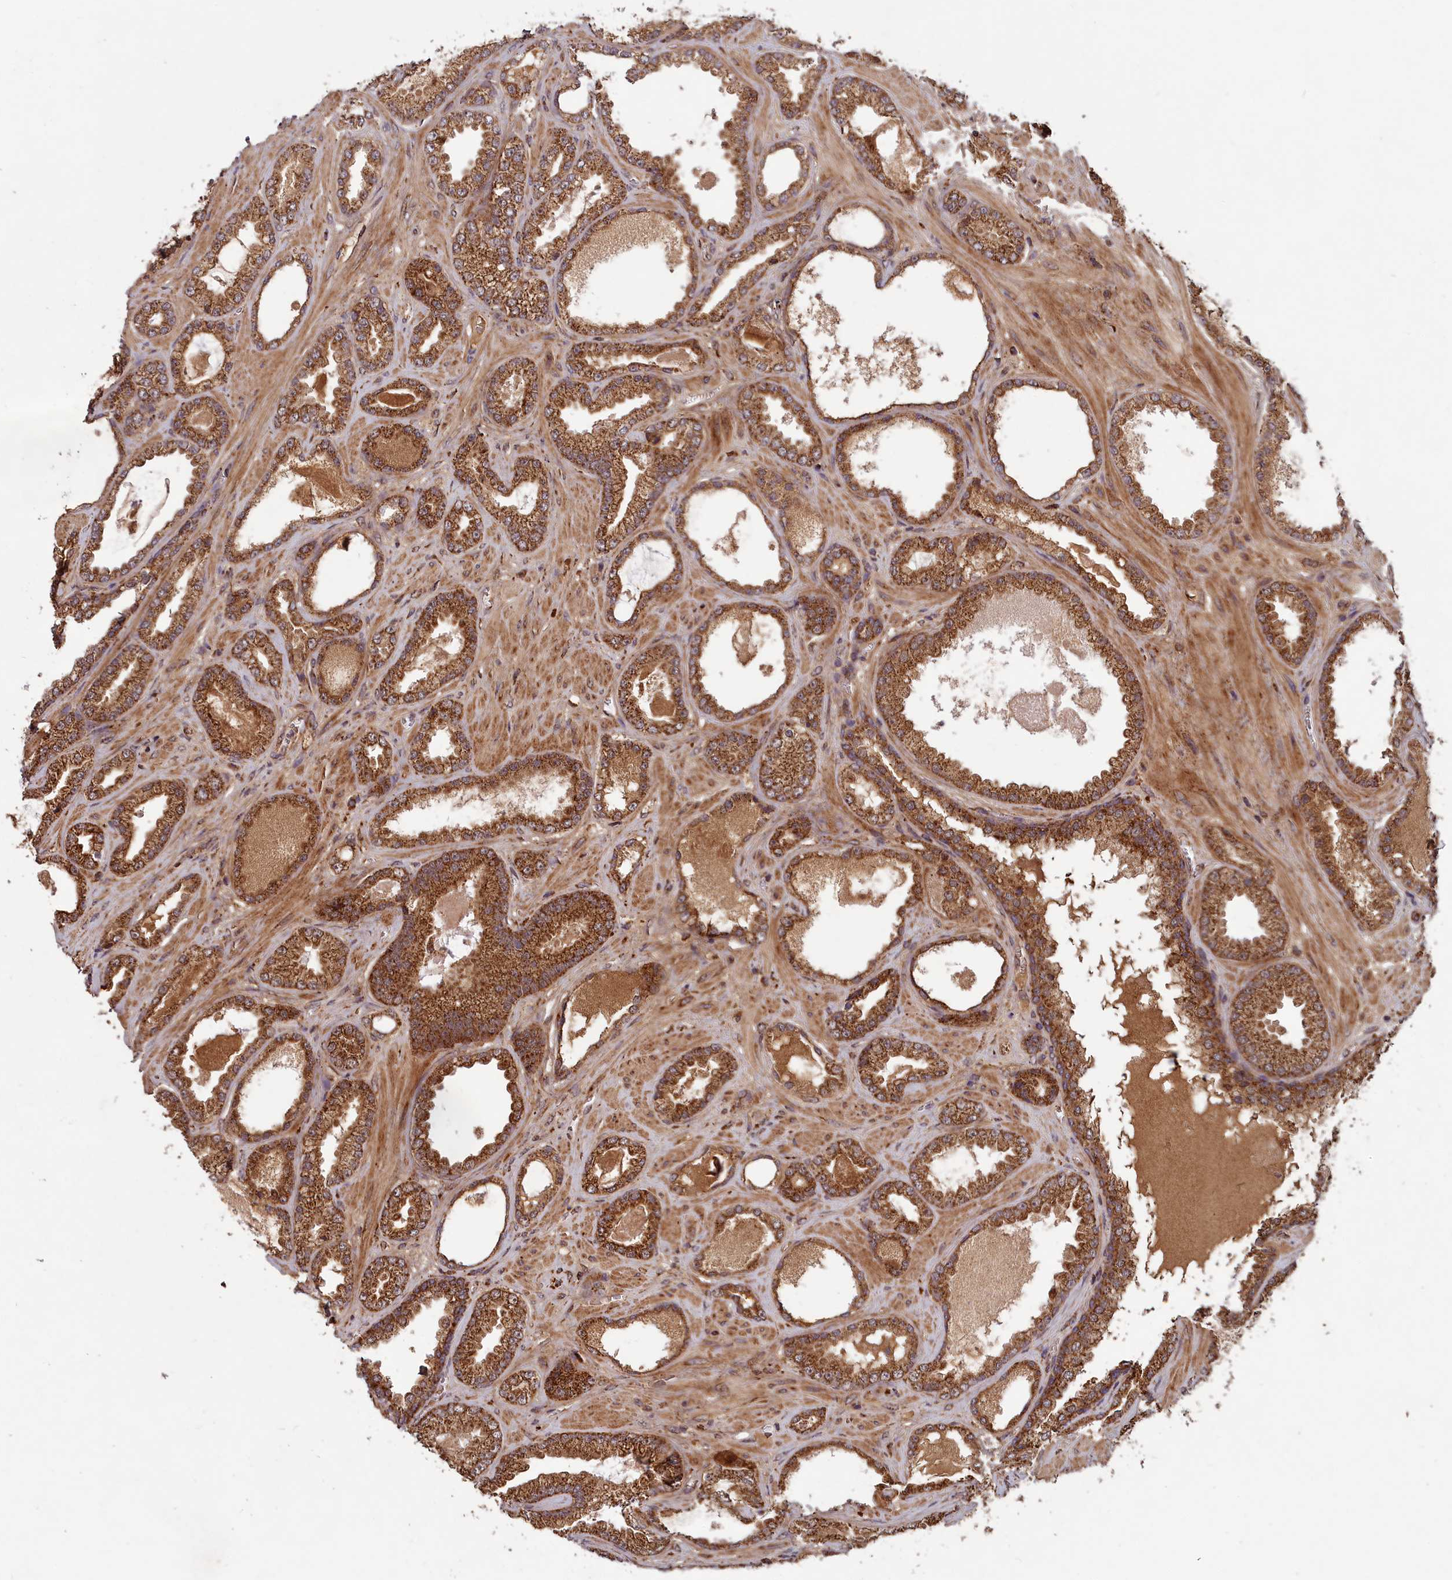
{"staining": {"intensity": "strong", "quantity": ">75%", "location": "cytoplasmic/membranous"}, "tissue": "prostate cancer", "cell_type": "Tumor cells", "image_type": "cancer", "snomed": [{"axis": "morphology", "description": "Adenocarcinoma, Low grade"}, {"axis": "topography", "description": "Prostate"}], "caption": "High-magnification brightfield microscopy of prostate cancer stained with DAB (3,3'-diaminobenzidine) (brown) and counterstained with hematoxylin (blue). tumor cells exhibit strong cytoplasmic/membranous positivity is identified in about>75% of cells.", "gene": "CCDC15", "patient": {"sex": "male", "age": 57}}